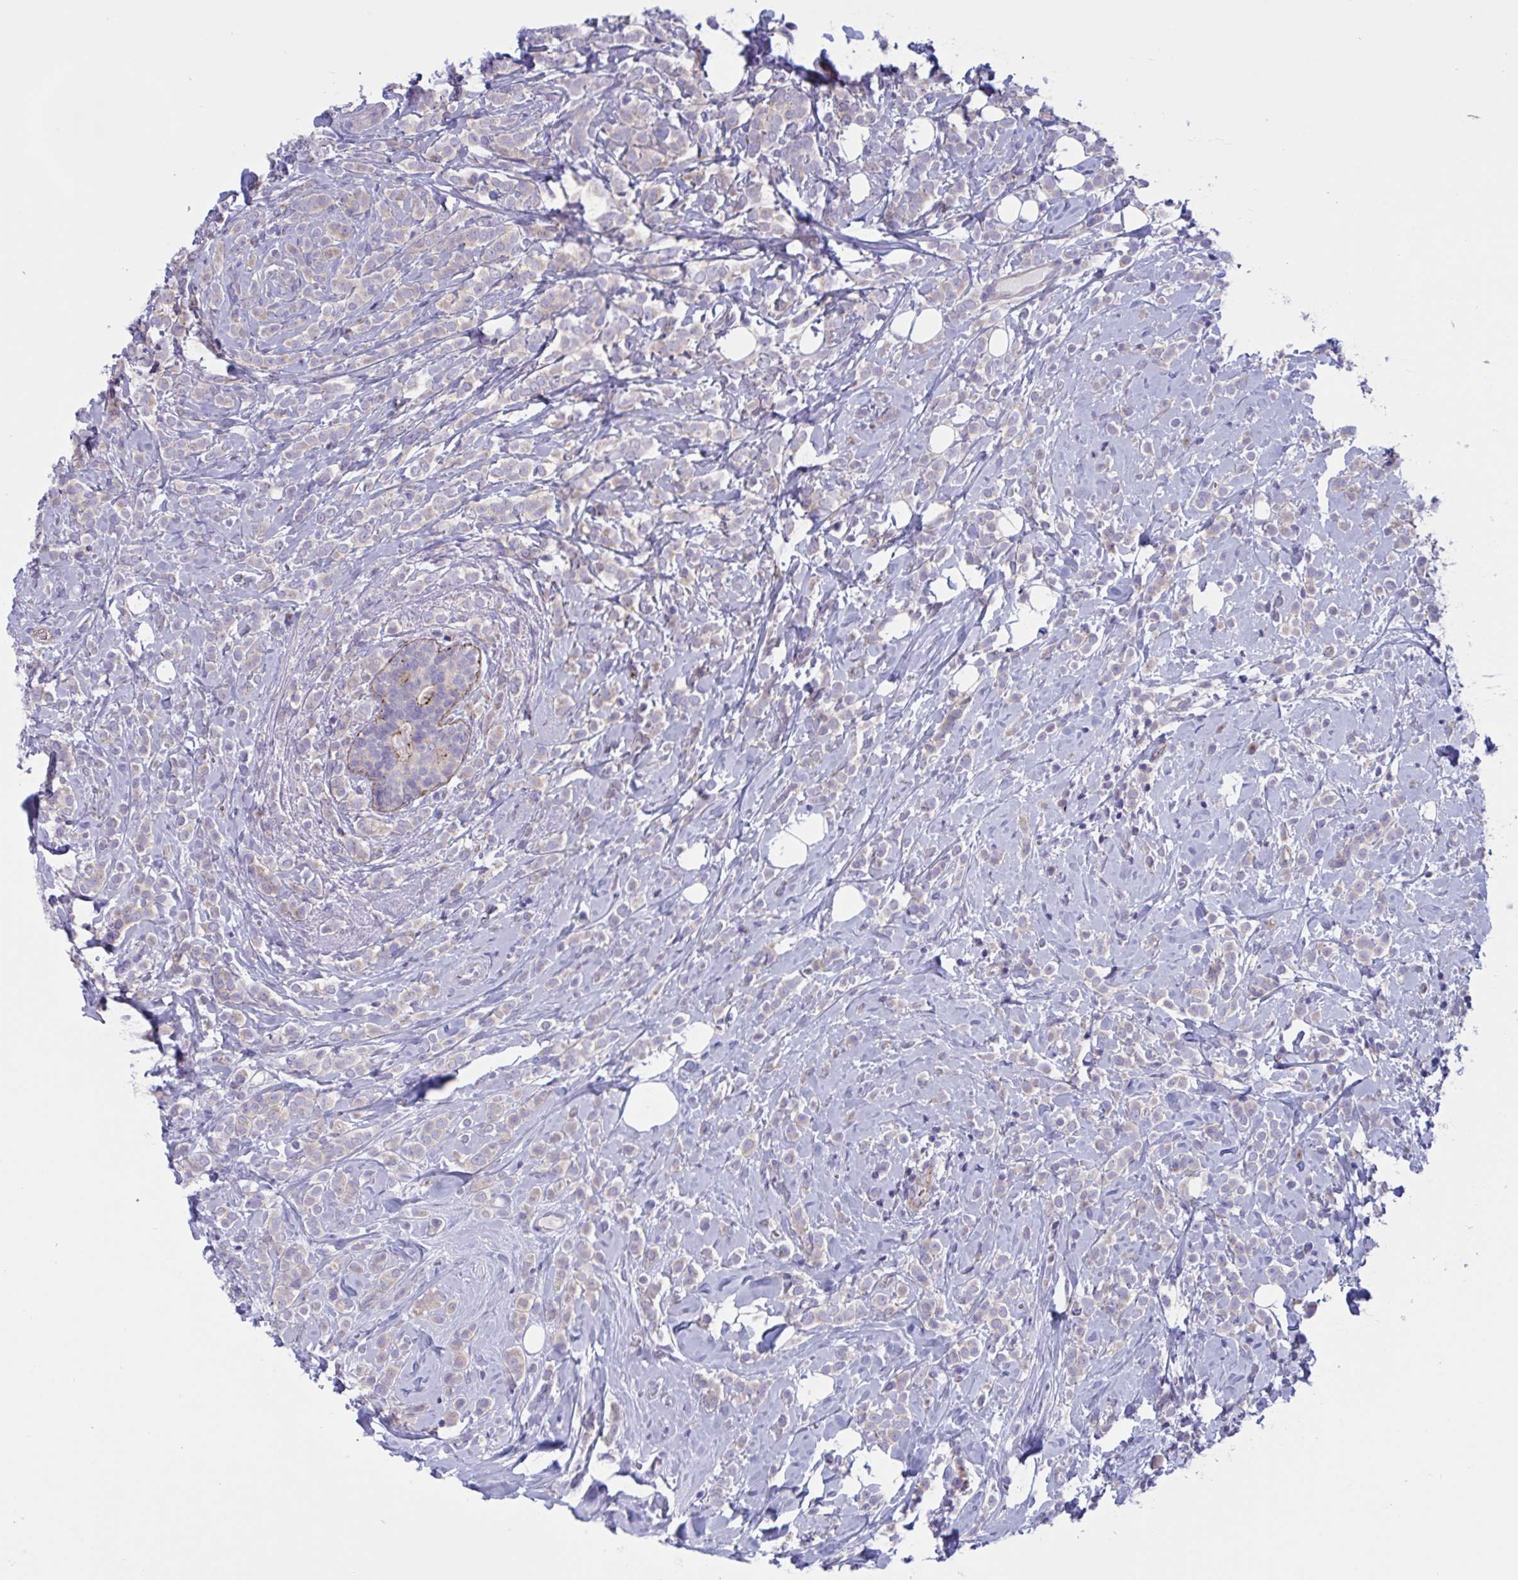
{"staining": {"intensity": "negative", "quantity": "none", "location": "none"}, "tissue": "breast cancer", "cell_type": "Tumor cells", "image_type": "cancer", "snomed": [{"axis": "morphology", "description": "Lobular carcinoma"}, {"axis": "topography", "description": "Breast"}], "caption": "Histopathology image shows no significant protein positivity in tumor cells of lobular carcinoma (breast).", "gene": "OXLD1", "patient": {"sex": "female", "age": 49}}